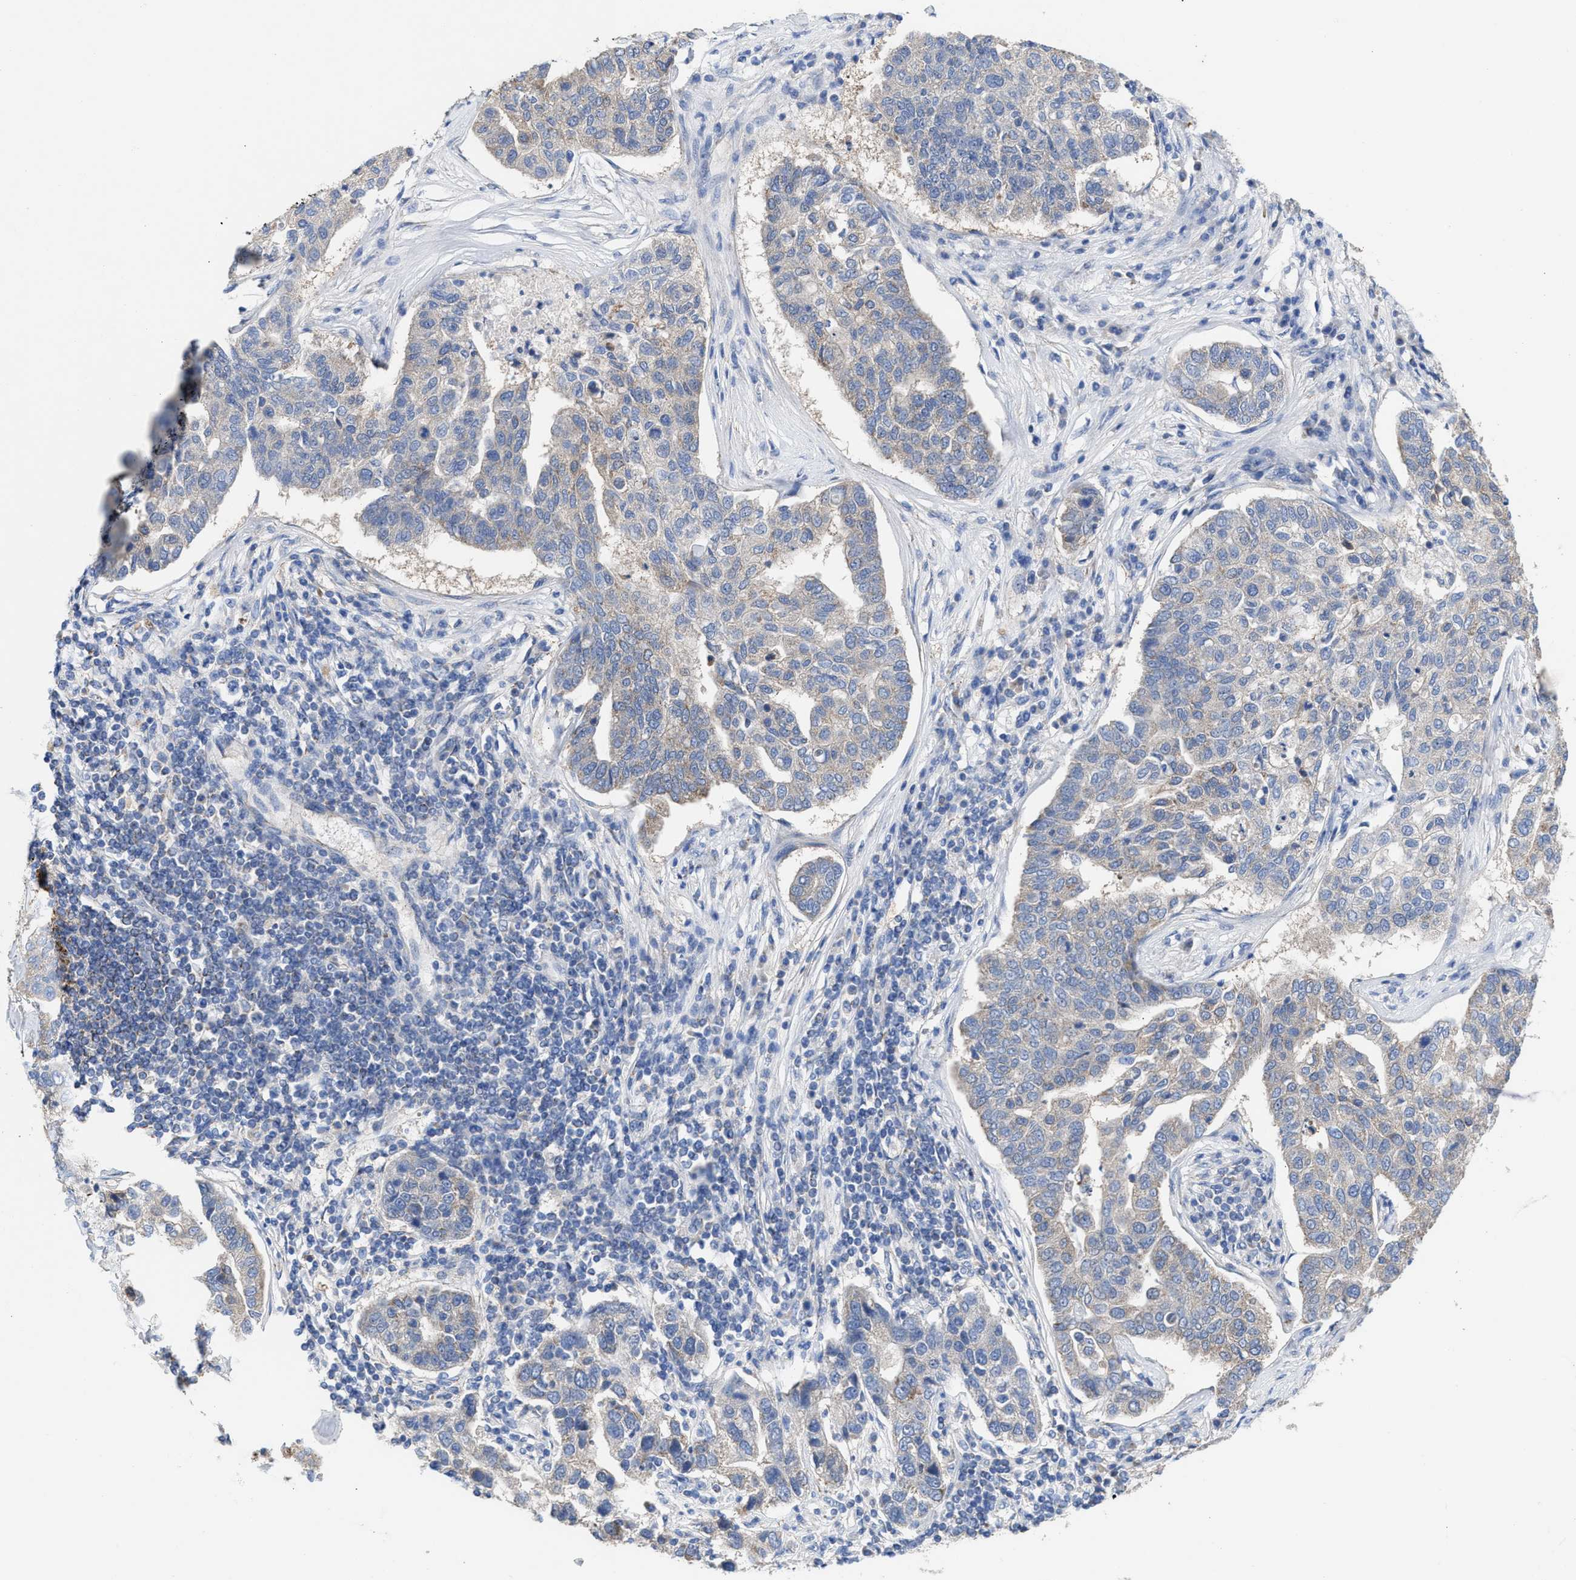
{"staining": {"intensity": "weak", "quantity": "<25%", "location": "cytoplasmic/membranous"}, "tissue": "pancreatic cancer", "cell_type": "Tumor cells", "image_type": "cancer", "snomed": [{"axis": "morphology", "description": "Adenocarcinoma, NOS"}, {"axis": "topography", "description": "Pancreas"}], "caption": "The IHC photomicrograph has no significant staining in tumor cells of pancreatic cancer tissue. (Immunohistochemistry (ihc), brightfield microscopy, high magnification).", "gene": "MECR", "patient": {"sex": "female", "age": 61}}